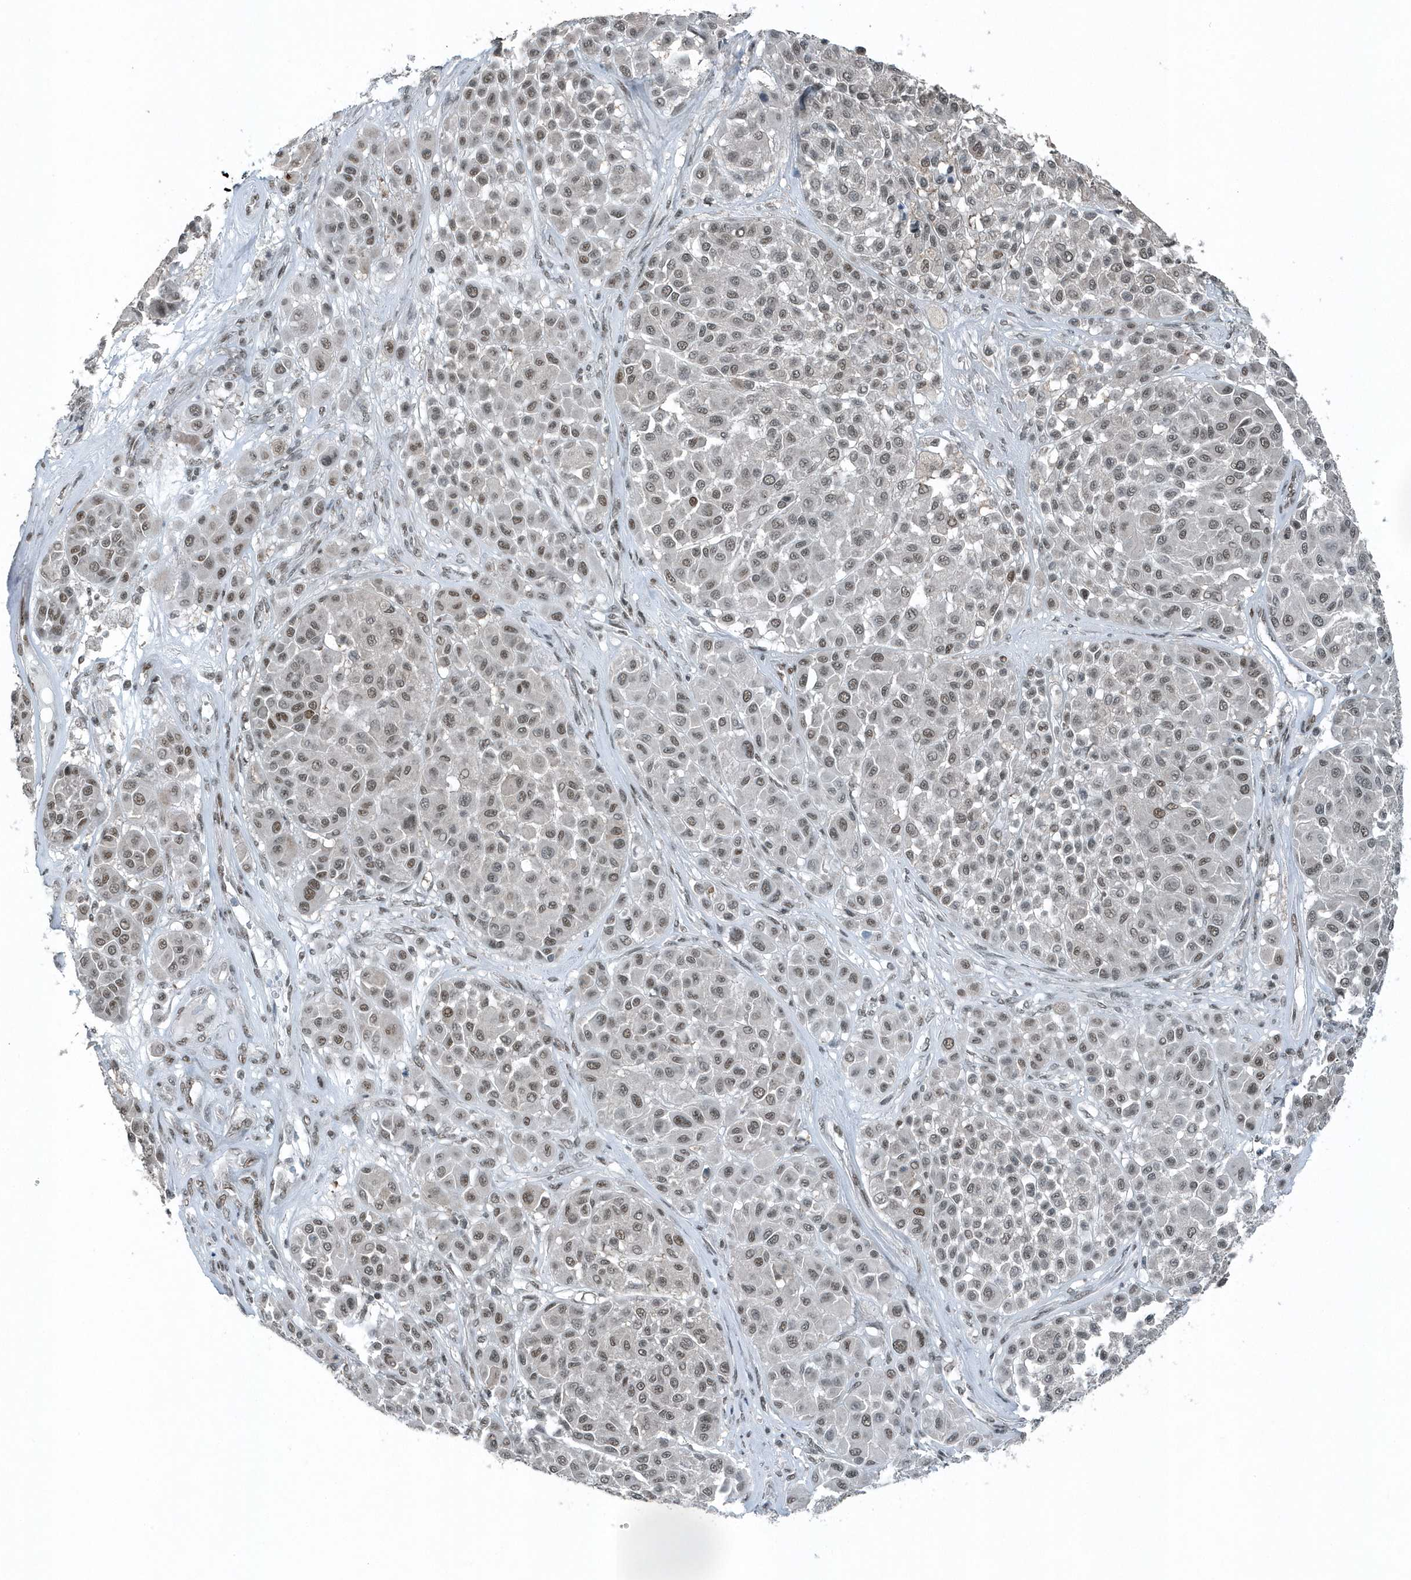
{"staining": {"intensity": "weak", "quantity": "<25%", "location": "nuclear"}, "tissue": "melanoma", "cell_type": "Tumor cells", "image_type": "cancer", "snomed": [{"axis": "morphology", "description": "Malignant melanoma, Metastatic site"}, {"axis": "topography", "description": "Soft tissue"}], "caption": "The histopathology image shows no significant staining in tumor cells of malignant melanoma (metastatic site). (Stains: DAB (3,3'-diaminobenzidine) immunohistochemistry (IHC) with hematoxylin counter stain, Microscopy: brightfield microscopy at high magnification).", "gene": "YTHDC1", "patient": {"sex": "male", "age": 41}}